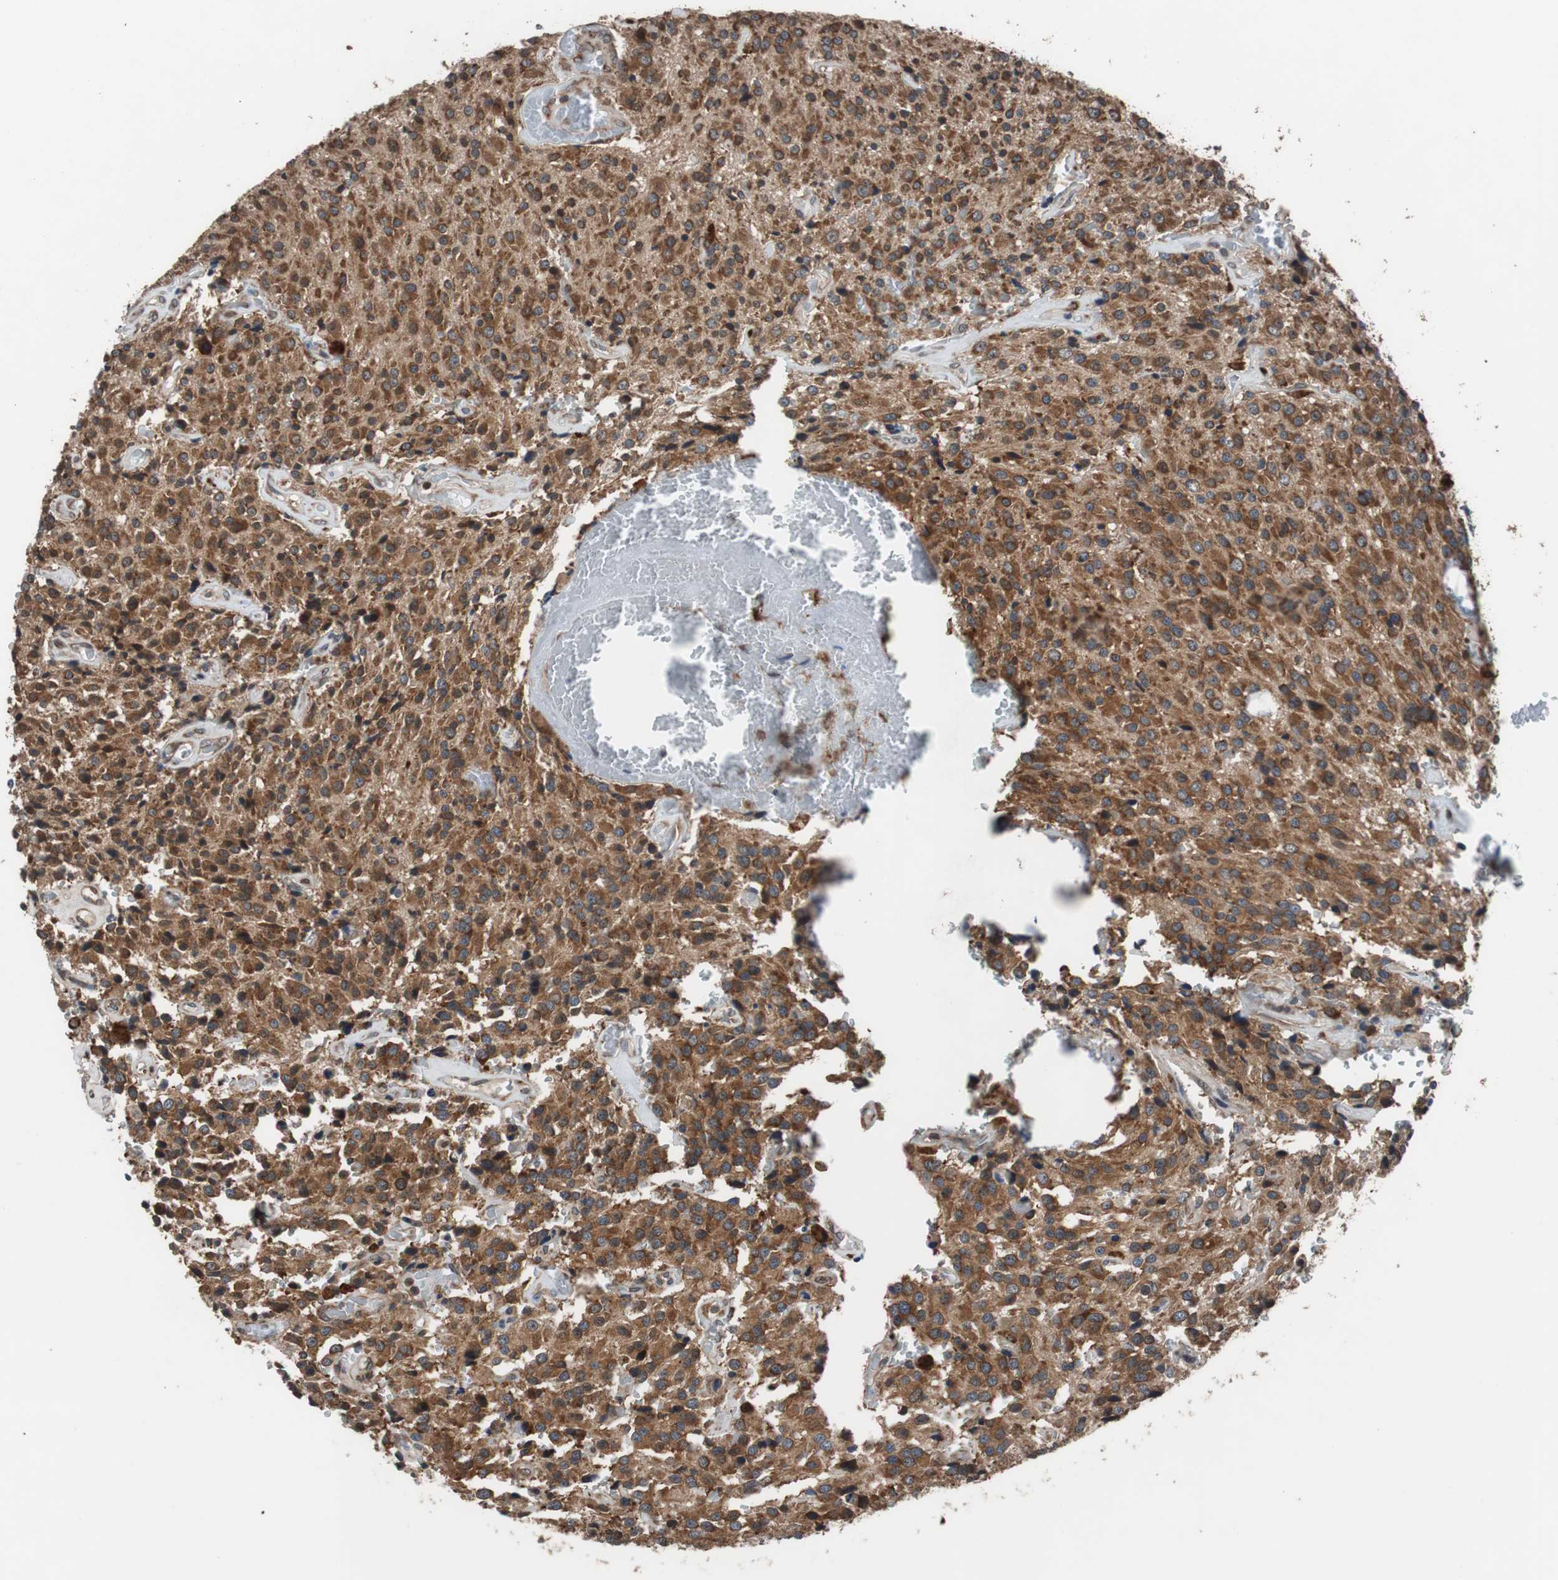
{"staining": {"intensity": "strong", "quantity": ">75%", "location": "cytoplasmic/membranous"}, "tissue": "glioma", "cell_type": "Tumor cells", "image_type": "cancer", "snomed": [{"axis": "morphology", "description": "Glioma, malignant, Low grade"}, {"axis": "topography", "description": "Brain"}], "caption": "Human glioma stained with a brown dye exhibits strong cytoplasmic/membranous positive expression in approximately >75% of tumor cells.", "gene": "USP10", "patient": {"sex": "male", "age": 58}}